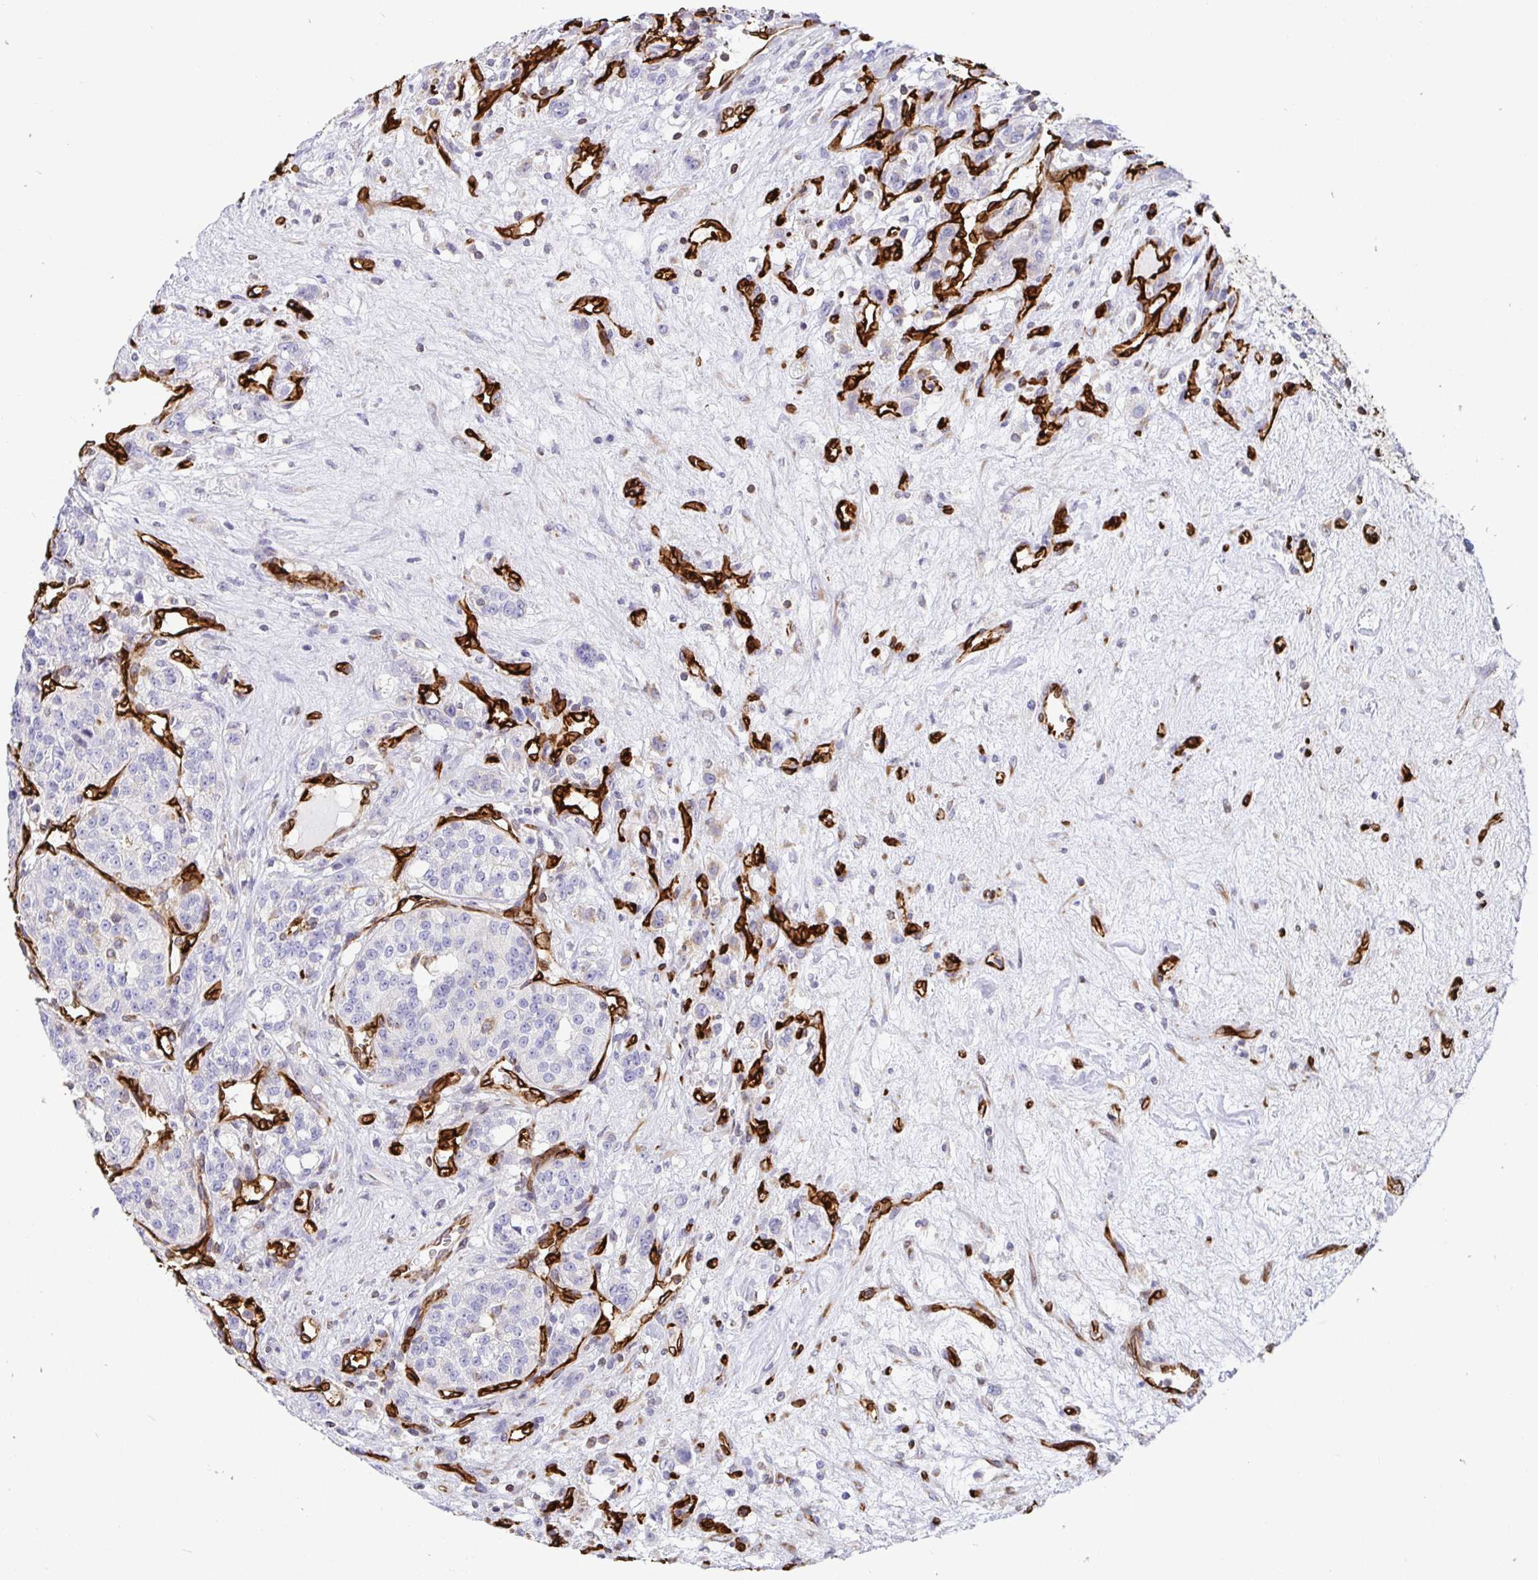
{"staining": {"intensity": "negative", "quantity": "none", "location": "none"}, "tissue": "renal cancer", "cell_type": "Tumor cells", "image_type": "cancer", "snomed": [{"axis": "morphology", "description": "Adenocarcinoma, NOS"}, {"axis": "topography", "description": "Kidney"}], "caption": "High magnification brightfield microscopy of renal cancer stained with DAB (brown) and counterstained with hematoxylin (blue): tumor cells show no significant staining.", "gene": "TP53I11", "patient": {"sex": "female", "age": 63}}